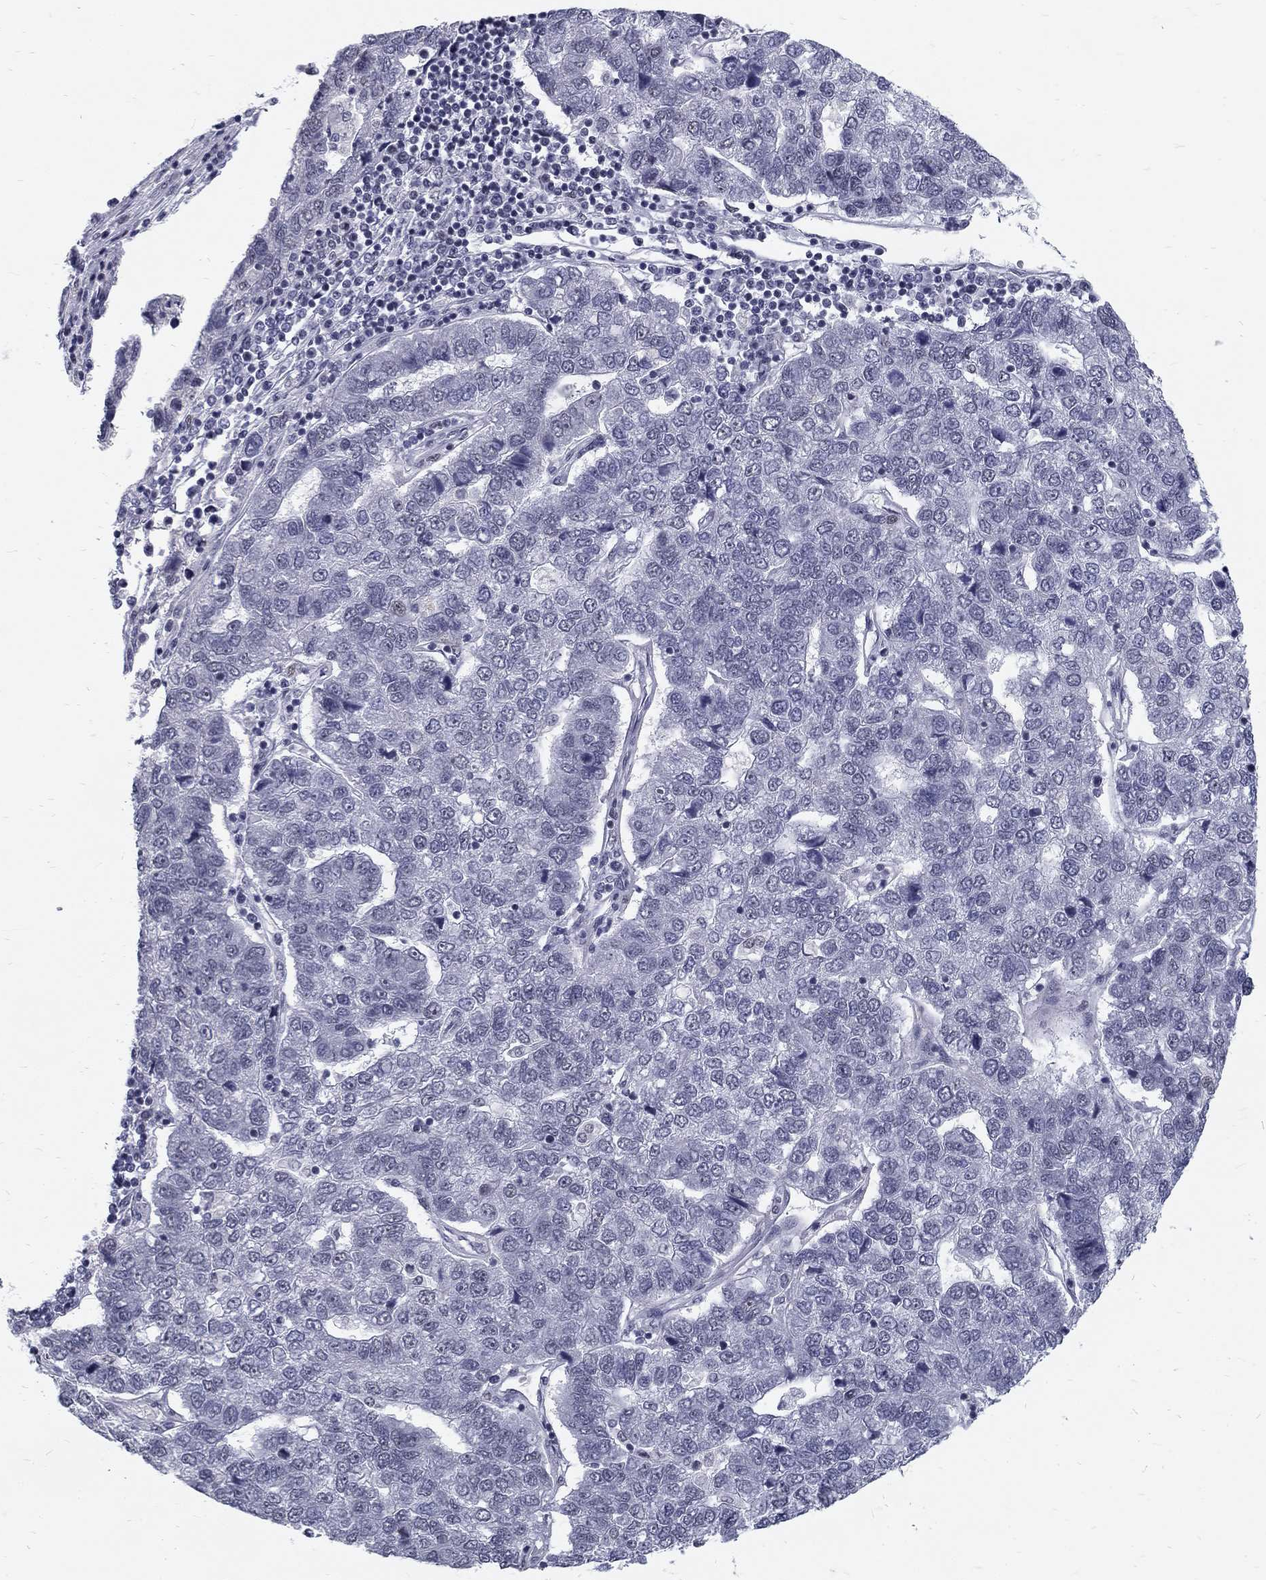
{"staining": {"intensity": "weak", "quantity": "25%-75%", "location": "nuclear"}, "tissue": "pancreatic cancer", "cell_type": "Tumor cells", "image_type": "cancer", "snomed": [{"axis": "morphology", "description": "Adenocarcinoma, NOS"}, {"axis": "topography", "description": "Pancreas"}], "caption": "The histopathology image exhibits immunohistochemical staining of pancreatic cancer. There is weak nuclear expression is identified in about 25%-75% of tumor cells.", "gene": "SNORC", "patient": {"sex": "female", "age": 61}}